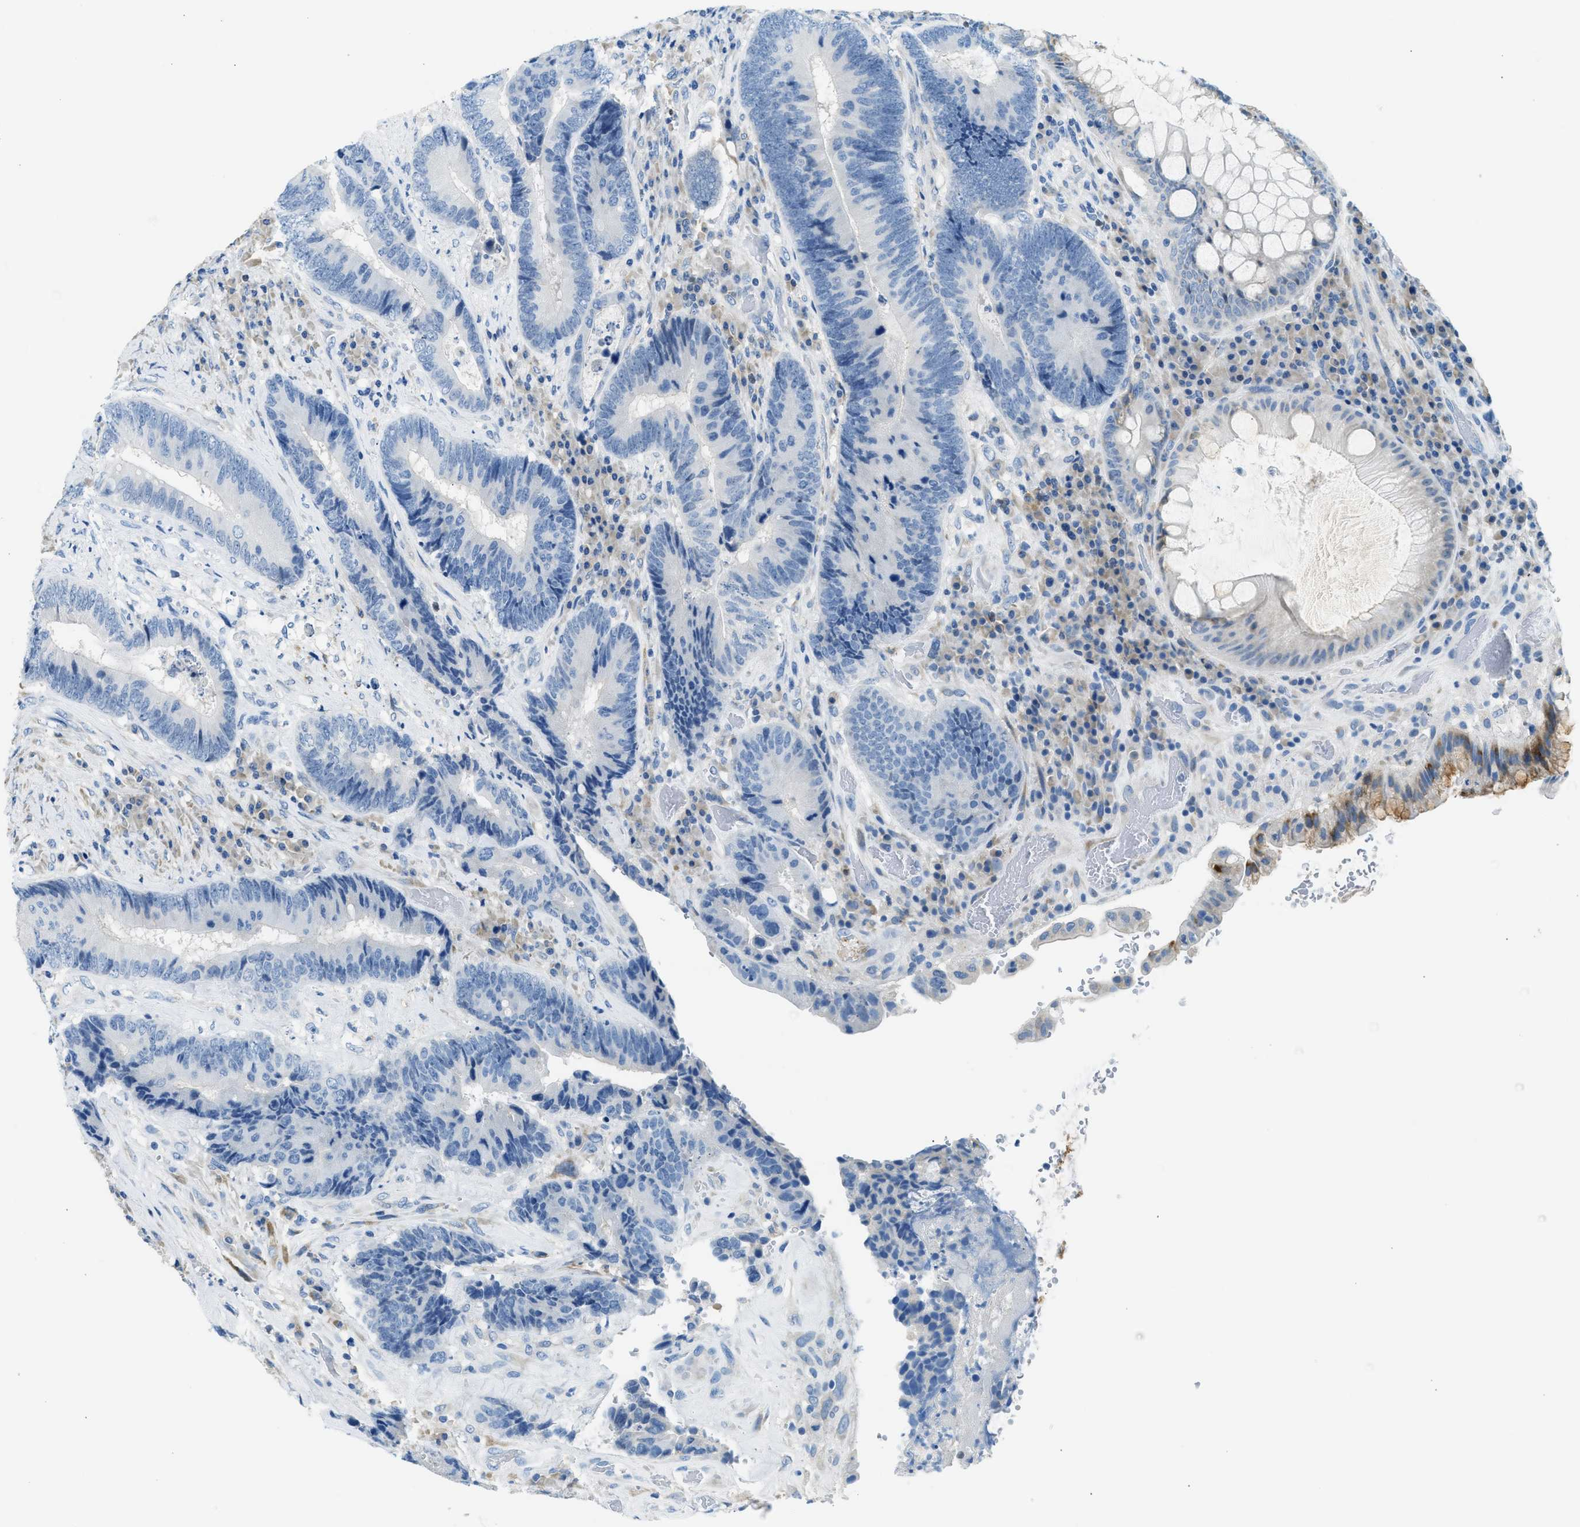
{"staining": {"intensity": "moderate", "quantity": "<25%", "location": "cytoplasmic/membranous"}, "tissue": "colorectal cancer", "cell_type": "Tumor cells", "image_type": "cancer", "snomed": [{"axis": "morphology", "description": "Adenocarcinoma, NOS"}, {"axis": "topography", "description": "Rectum"}], "caption": "Tumor cells display moderate cytoplasmic/membranous staining in about <25% of cells in colorectal cancer (adenocarcinoma).", "gene": "CLDN18", "patient": {"sex": "female", "age": 89}}